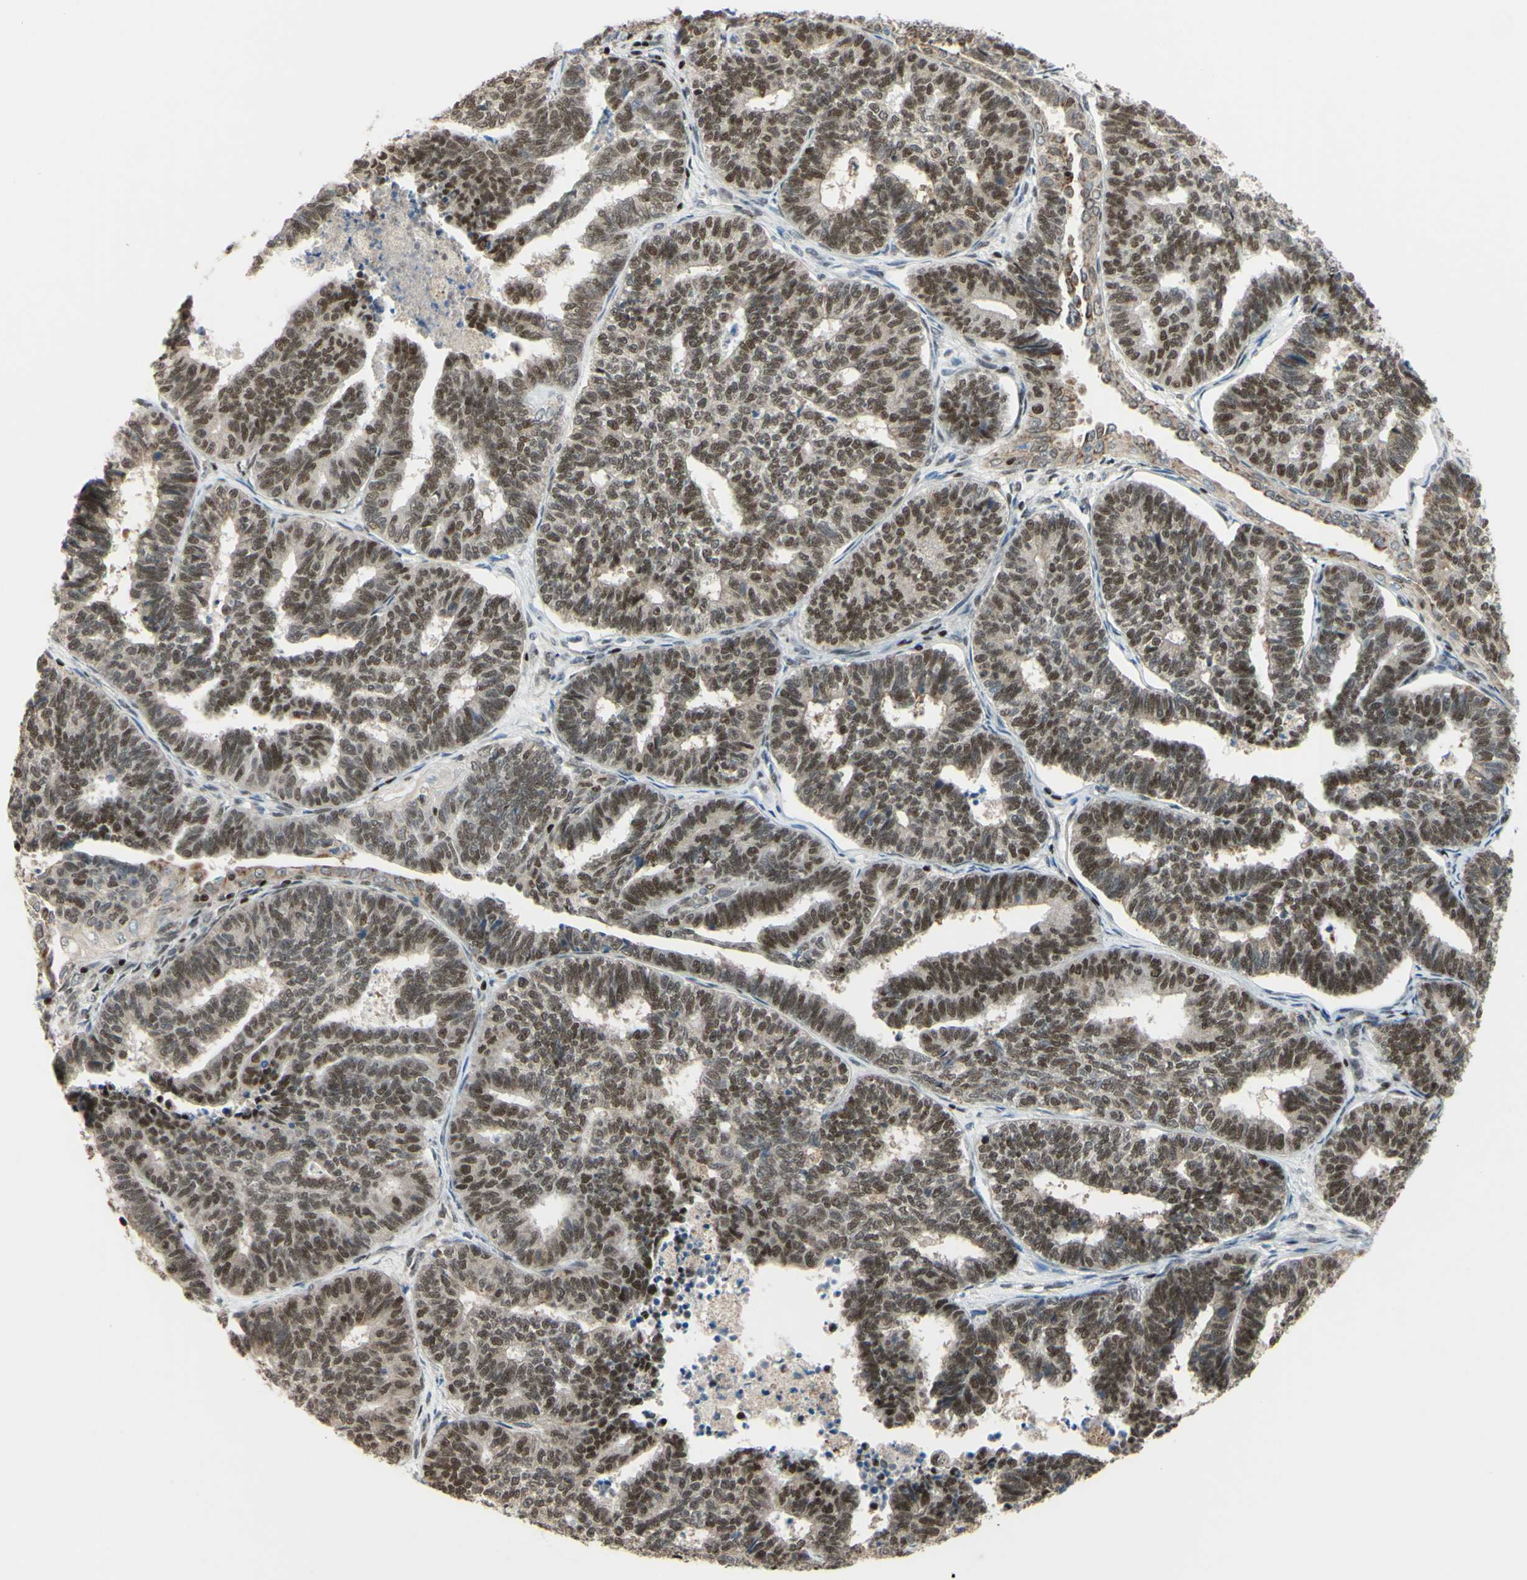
{"staining": {"intensity": "weak", "quantity": ">75%", "location": "cytoplasmic/membranous,nuclear"}, "tissue": "endometrial cancer", "cell_type": "Tumor cells", "image_type": "cancer", "snomed": [{"axis": "morphology", "description": "Adenocarcinoma, NOS"}, {"axis": "topography", "description": "Endometrium"}], "caption": "The immunohistochemical stain highlights weak cytoplasmic/membranous and nuclear expression in tumor cells of endometrial cancer (adenocarcinoma) tissue.", "gene": "SP4", "patient": {"sex": "female", "age": 70}}